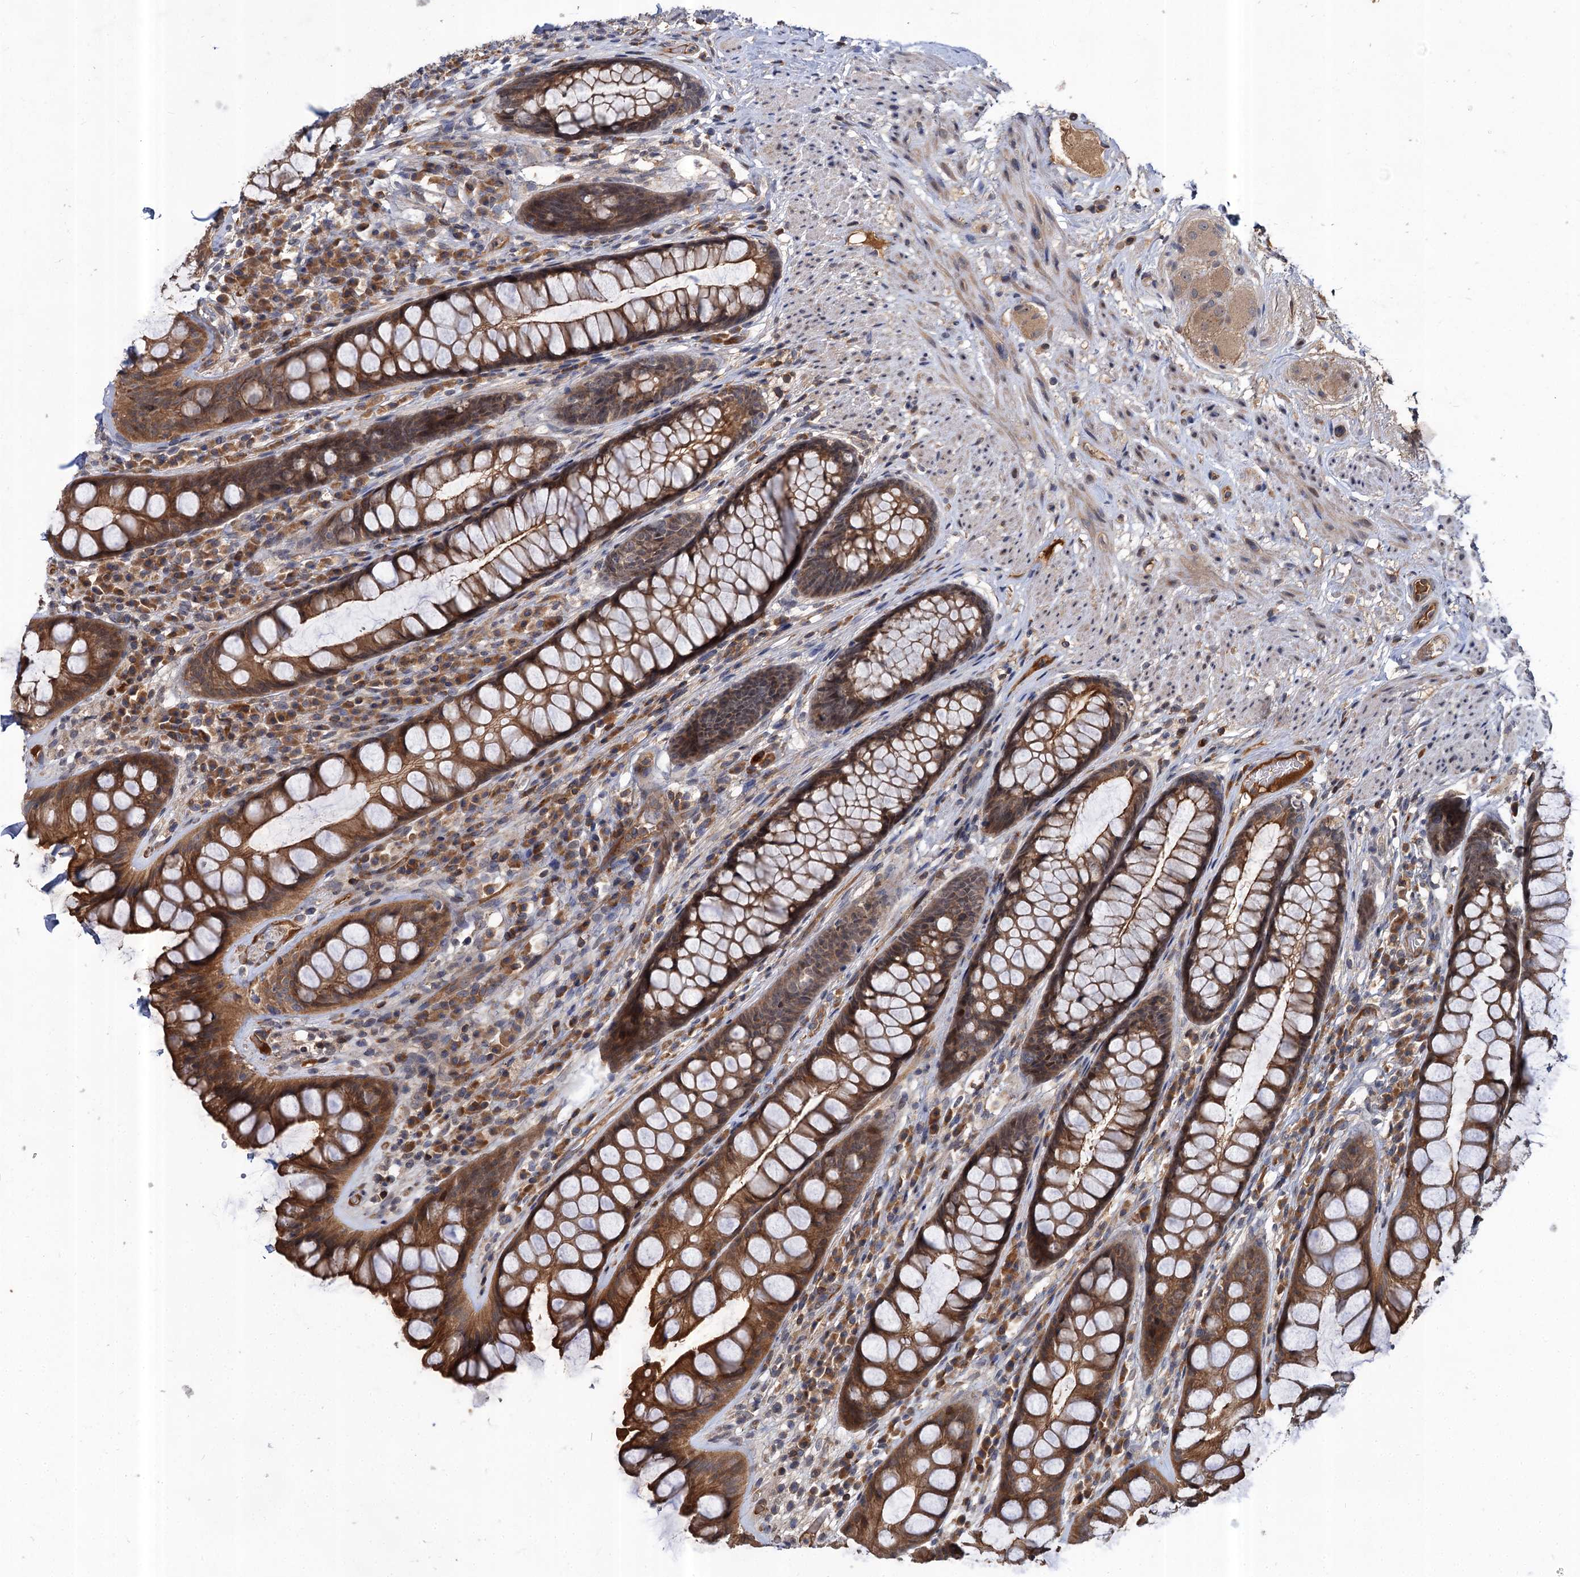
{"staining": {"intensity": "moderate", "quantity": ">75%", "location": "cytoplasmic/membranous,nuclear"}, "tissue": "rectum", "cell_type": "Glandular cells", "image_type": "normal", "snomed": [{"axis": "morphology", "description": "Normal tissue, NOS"}, {"axis": "topography", "description": "Rectum"}], "caption": "This photomicrograph reveals immunohistochemistry staining of normal human rectum, with medium moderate cytoplasmic/membranous,nuclear staining in approximately >75% of glandular cells.", "gene": "ABLIM1", "patient": {"sex": "male", "age": 74}}